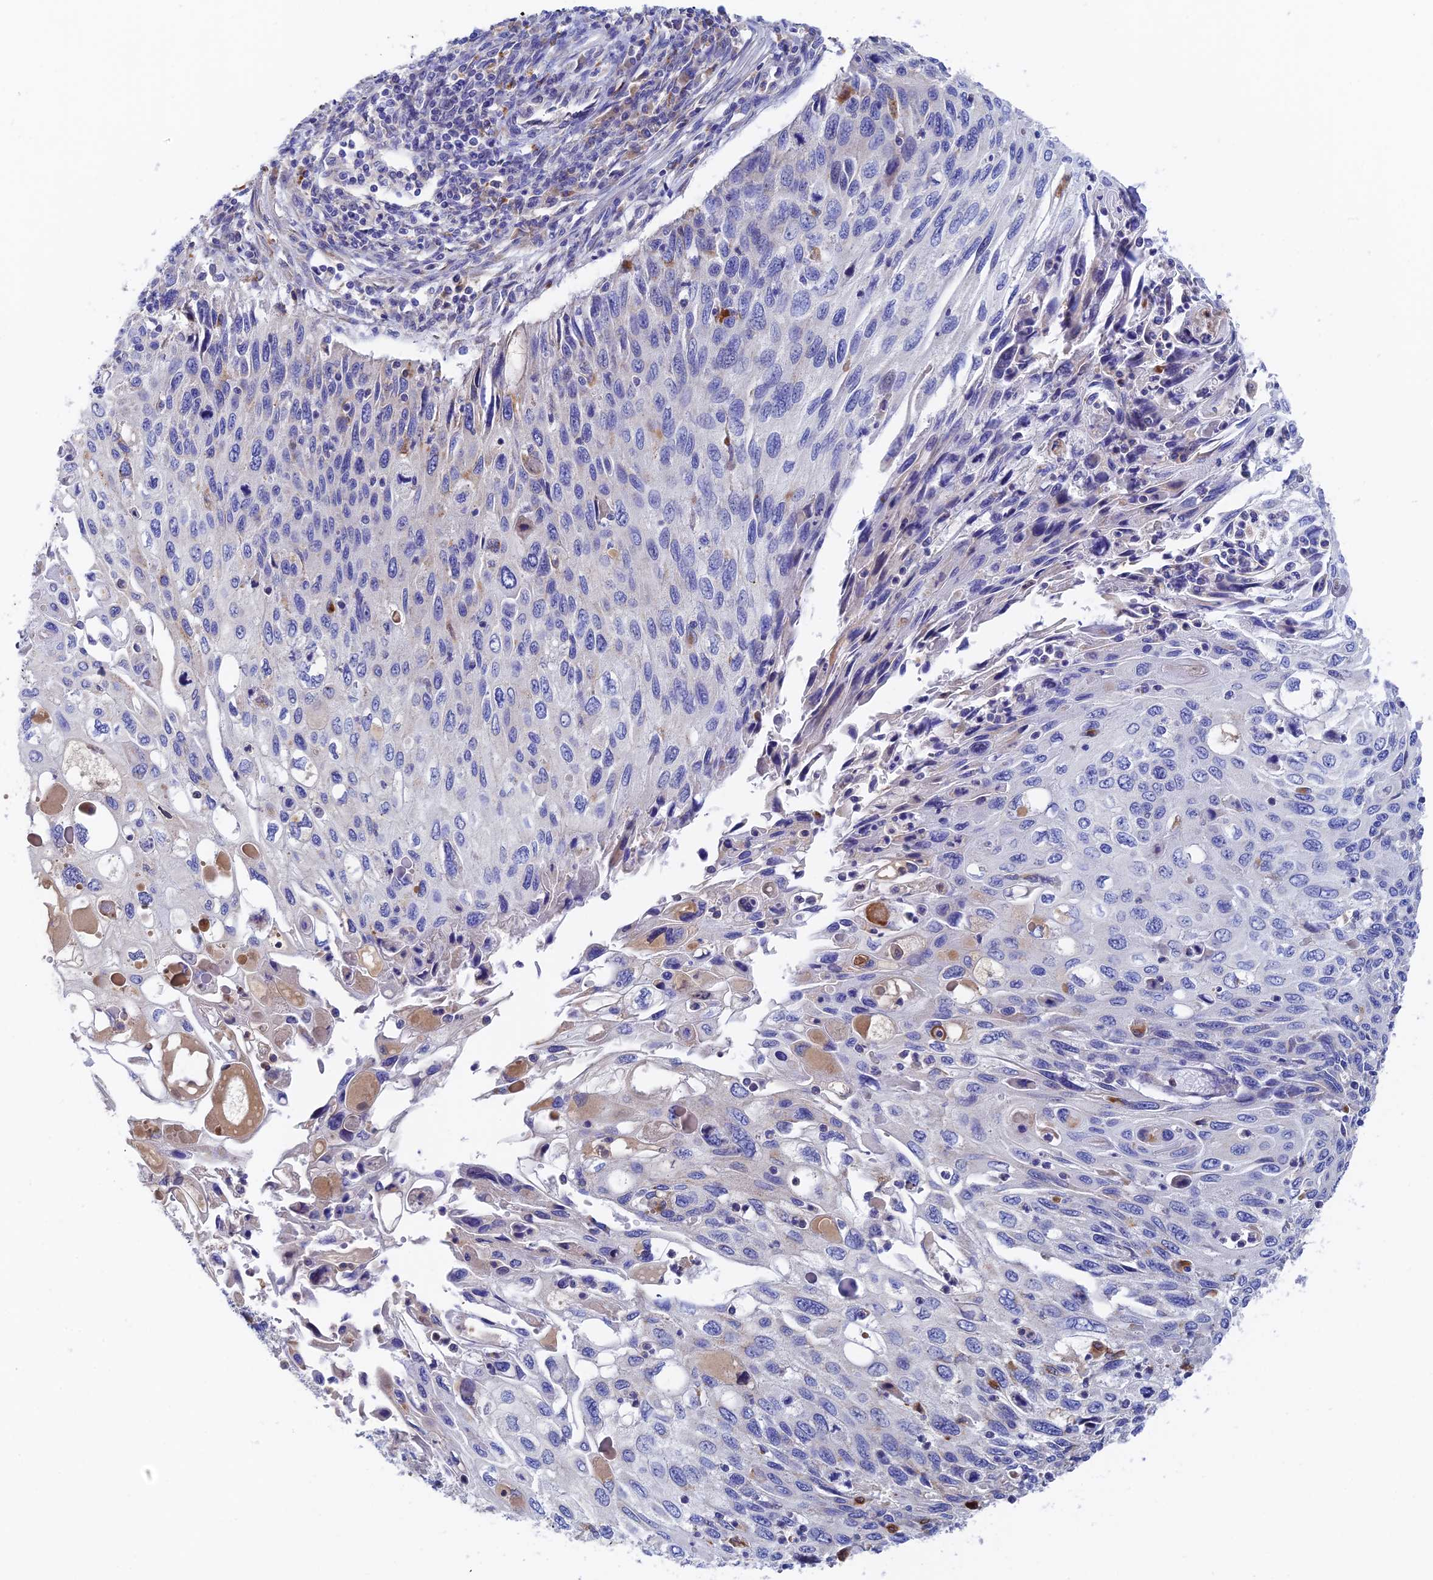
{"staining": {"intensity": "negative", "quantity": "none", "location": "none"}, "tissue": "cervical cancer", "cell_type": "Tumor cells", "image_type": "cancer", "snomed": [{"axis": "morphology", "description": "Squamous cell carcinoma, NOS"}, {"axis": "topography", "description": "Cervix"}], "caption": "Protein analysis of cervical cancer reveals no significant expression in tumor cells.", "gene": "RPGRIP1L", "patient": {"sex": "female", "age": 70}}